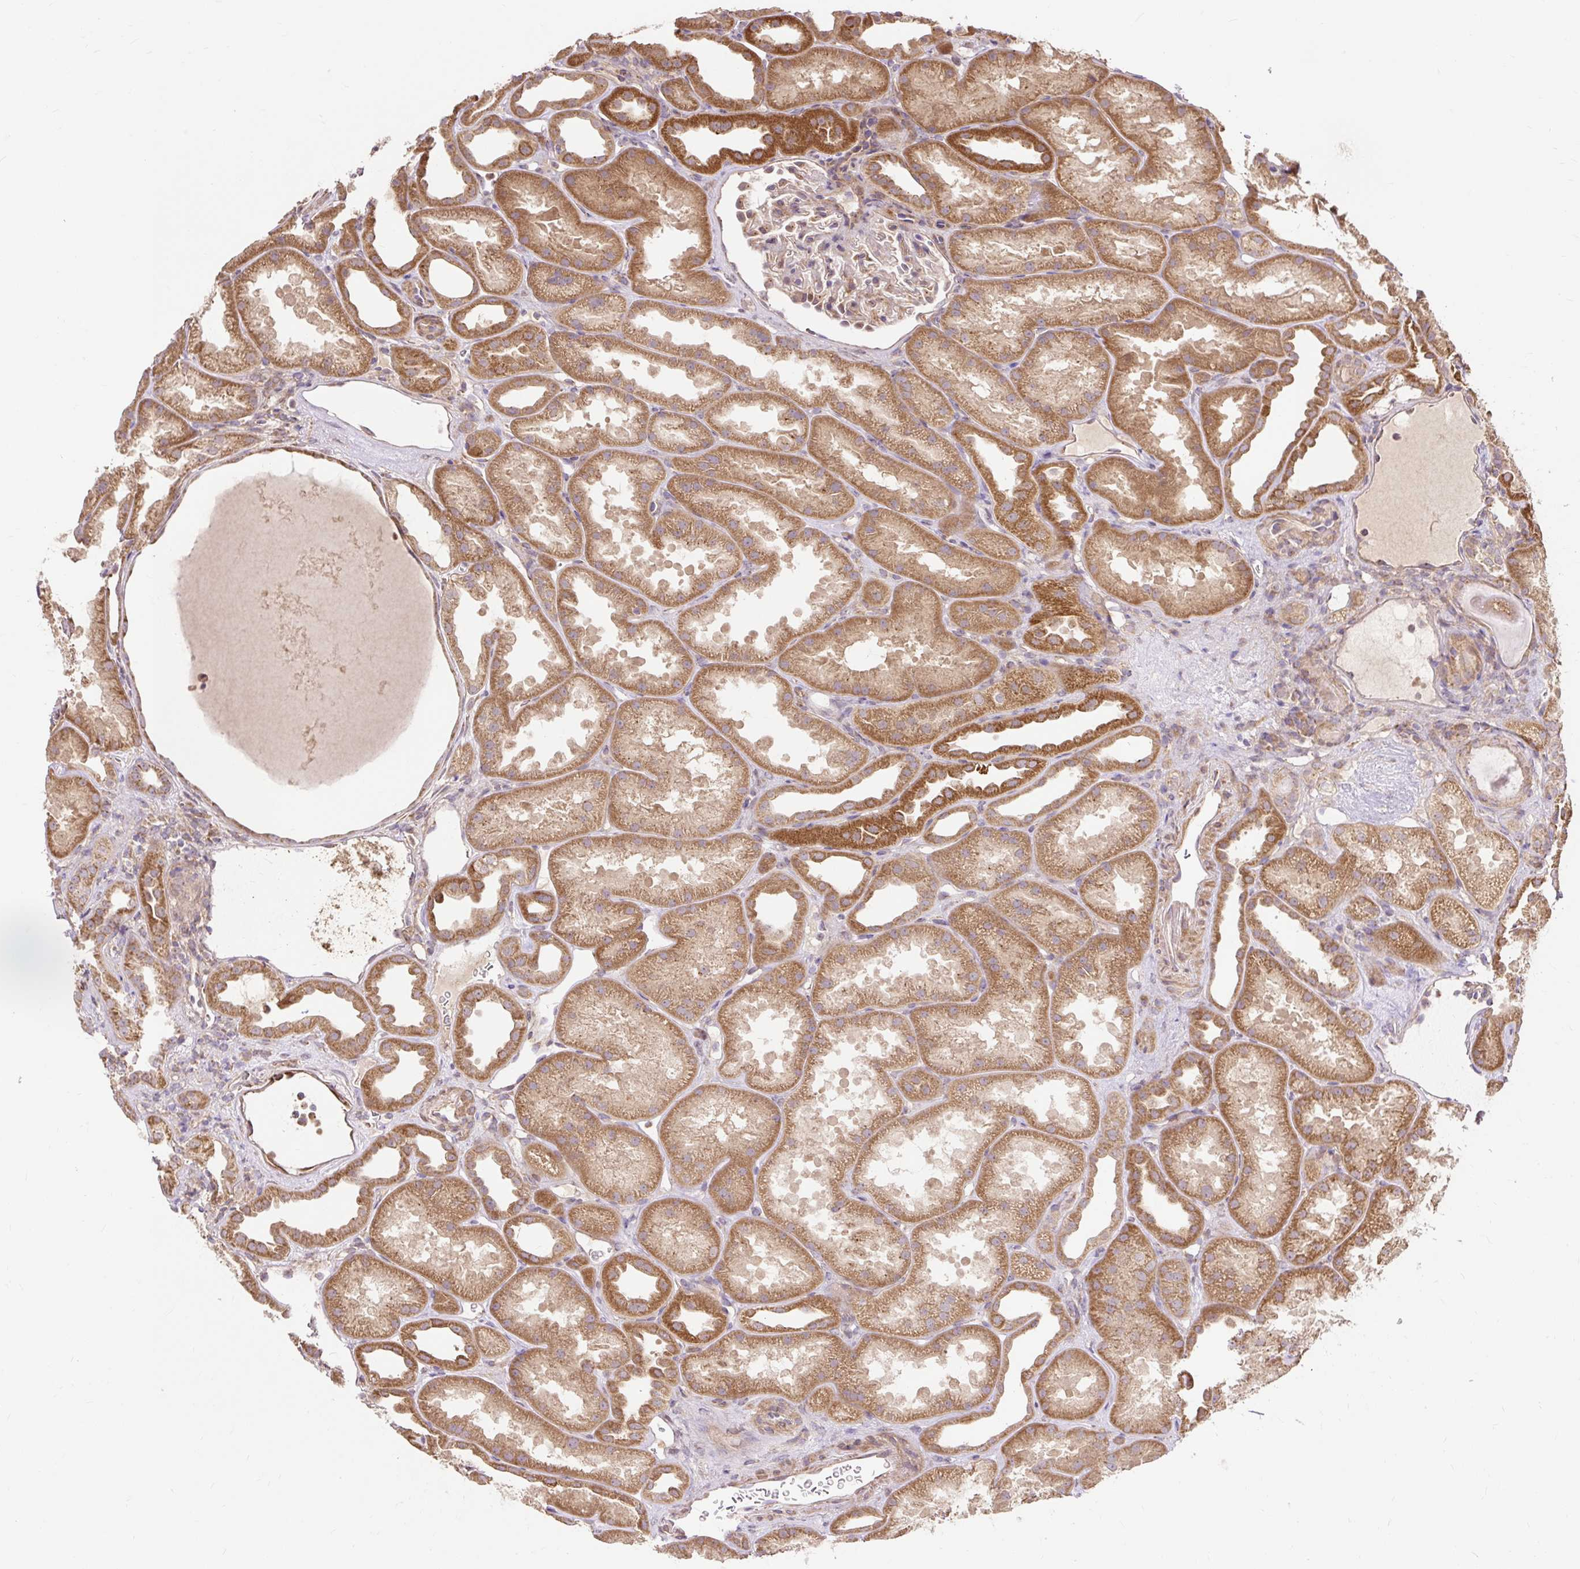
{"staining": {"intensity": "moderate", "quantity": "<25%", "location": "cytoplasmic/membranous"}, "tissue": "kidney", "cell_type": "Cells in glomeruli", "image_type": "normal", "snomed": [{"axis": "morphology", "description": "Normal tissue, NOS"}, {"axis": "topography", "description": "Kidney"}], "caption": "Immunohistochemistry photomicrograph of normal kidney stained for a protein (brown), which demonstrates low levels of moderate cytoplasmic/membranous staining in approximately <25% of cells in glomeruli.", "gene": "TRIAP1", "patient": {"sex": "male", "age": 61}}